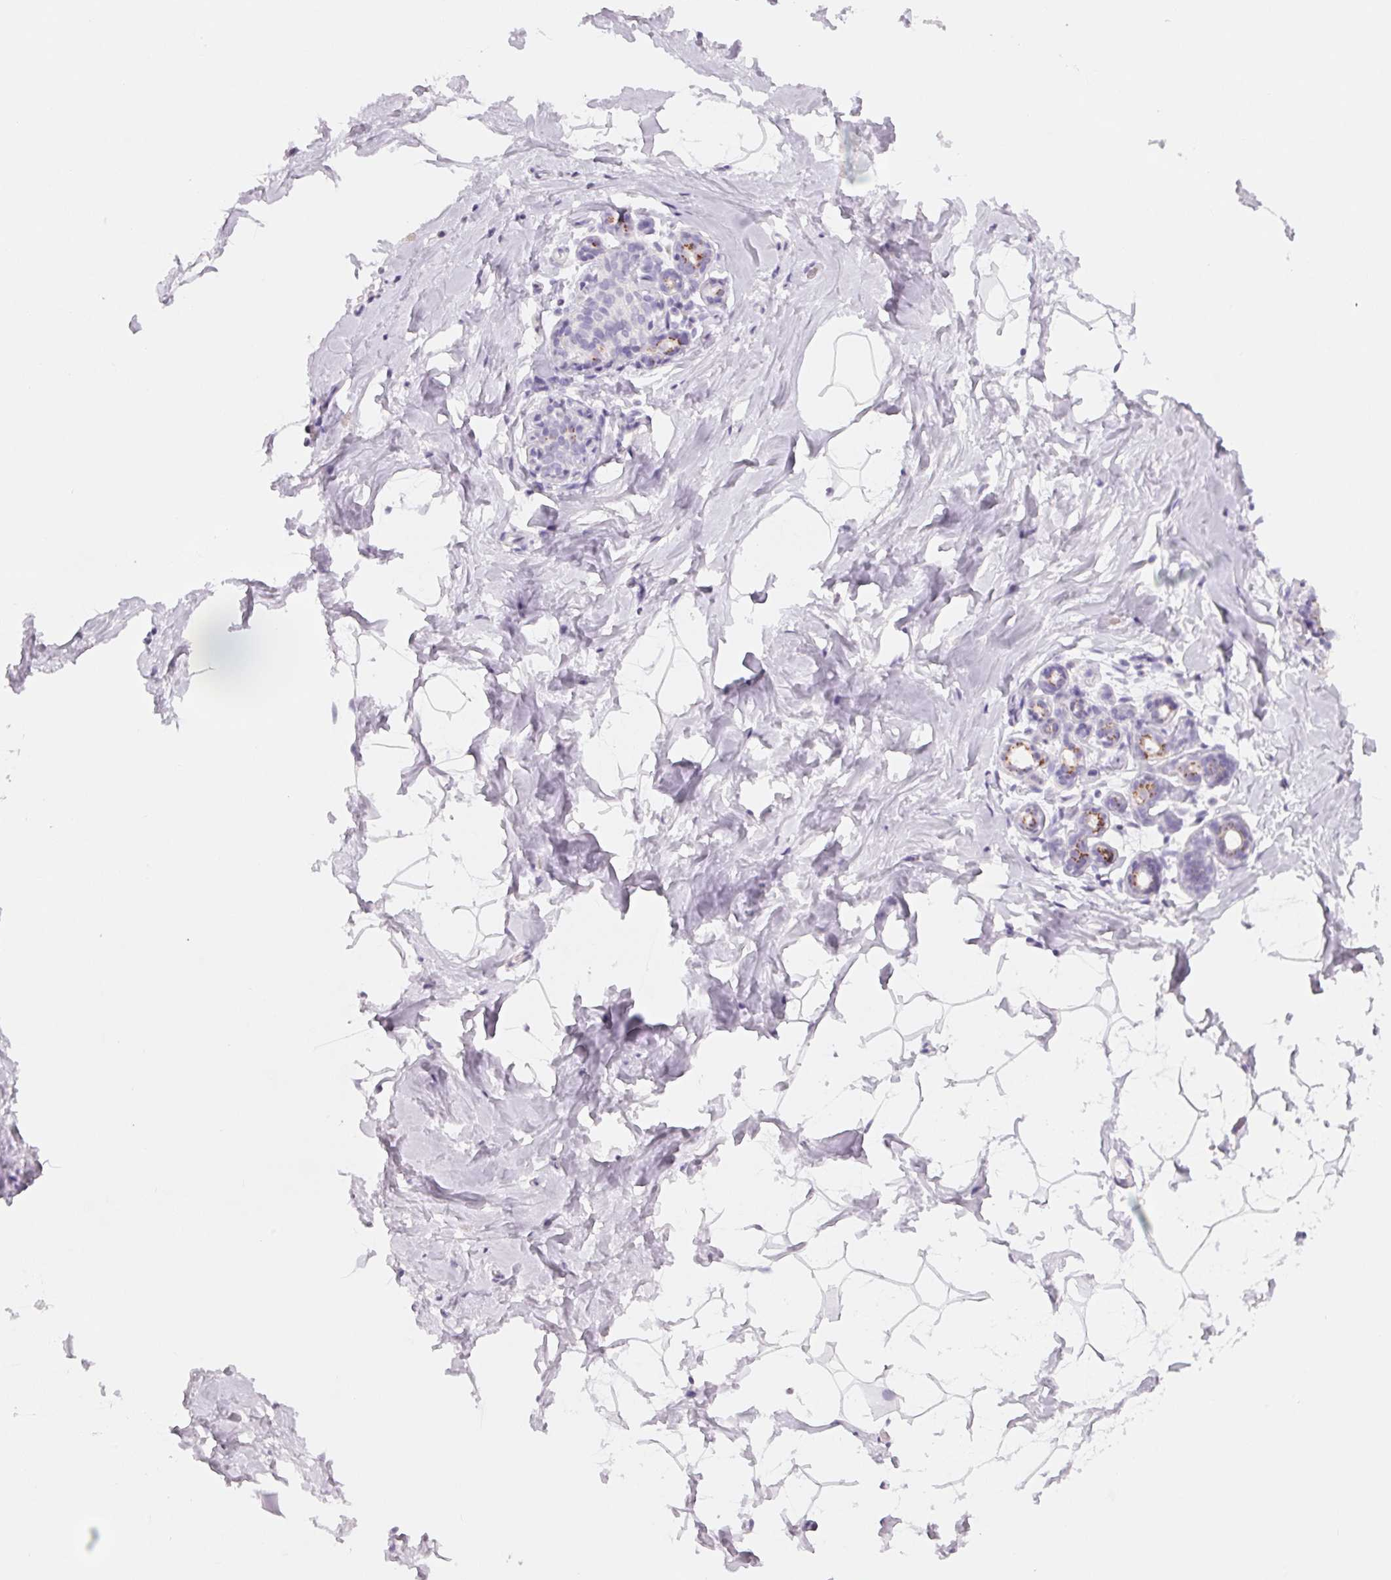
{"staining": {"intensity": "negative", "quantity": "none", "location": "none"}, "tissue": "breast", "cell_type": "Adipocytes", "image_type": "normal", "snomed": [{"axis": "morphology", "description": "Normal tissue, NOS"}, {"axis": "topography", "description": "Breast"}], "caption": "The IHC image has no significant positivity in adipocytes of breast. (DAB immunohistochemistry, high magnification).", "gene": "GALNT7", "patient": {"sex": "female", "age": 32}}